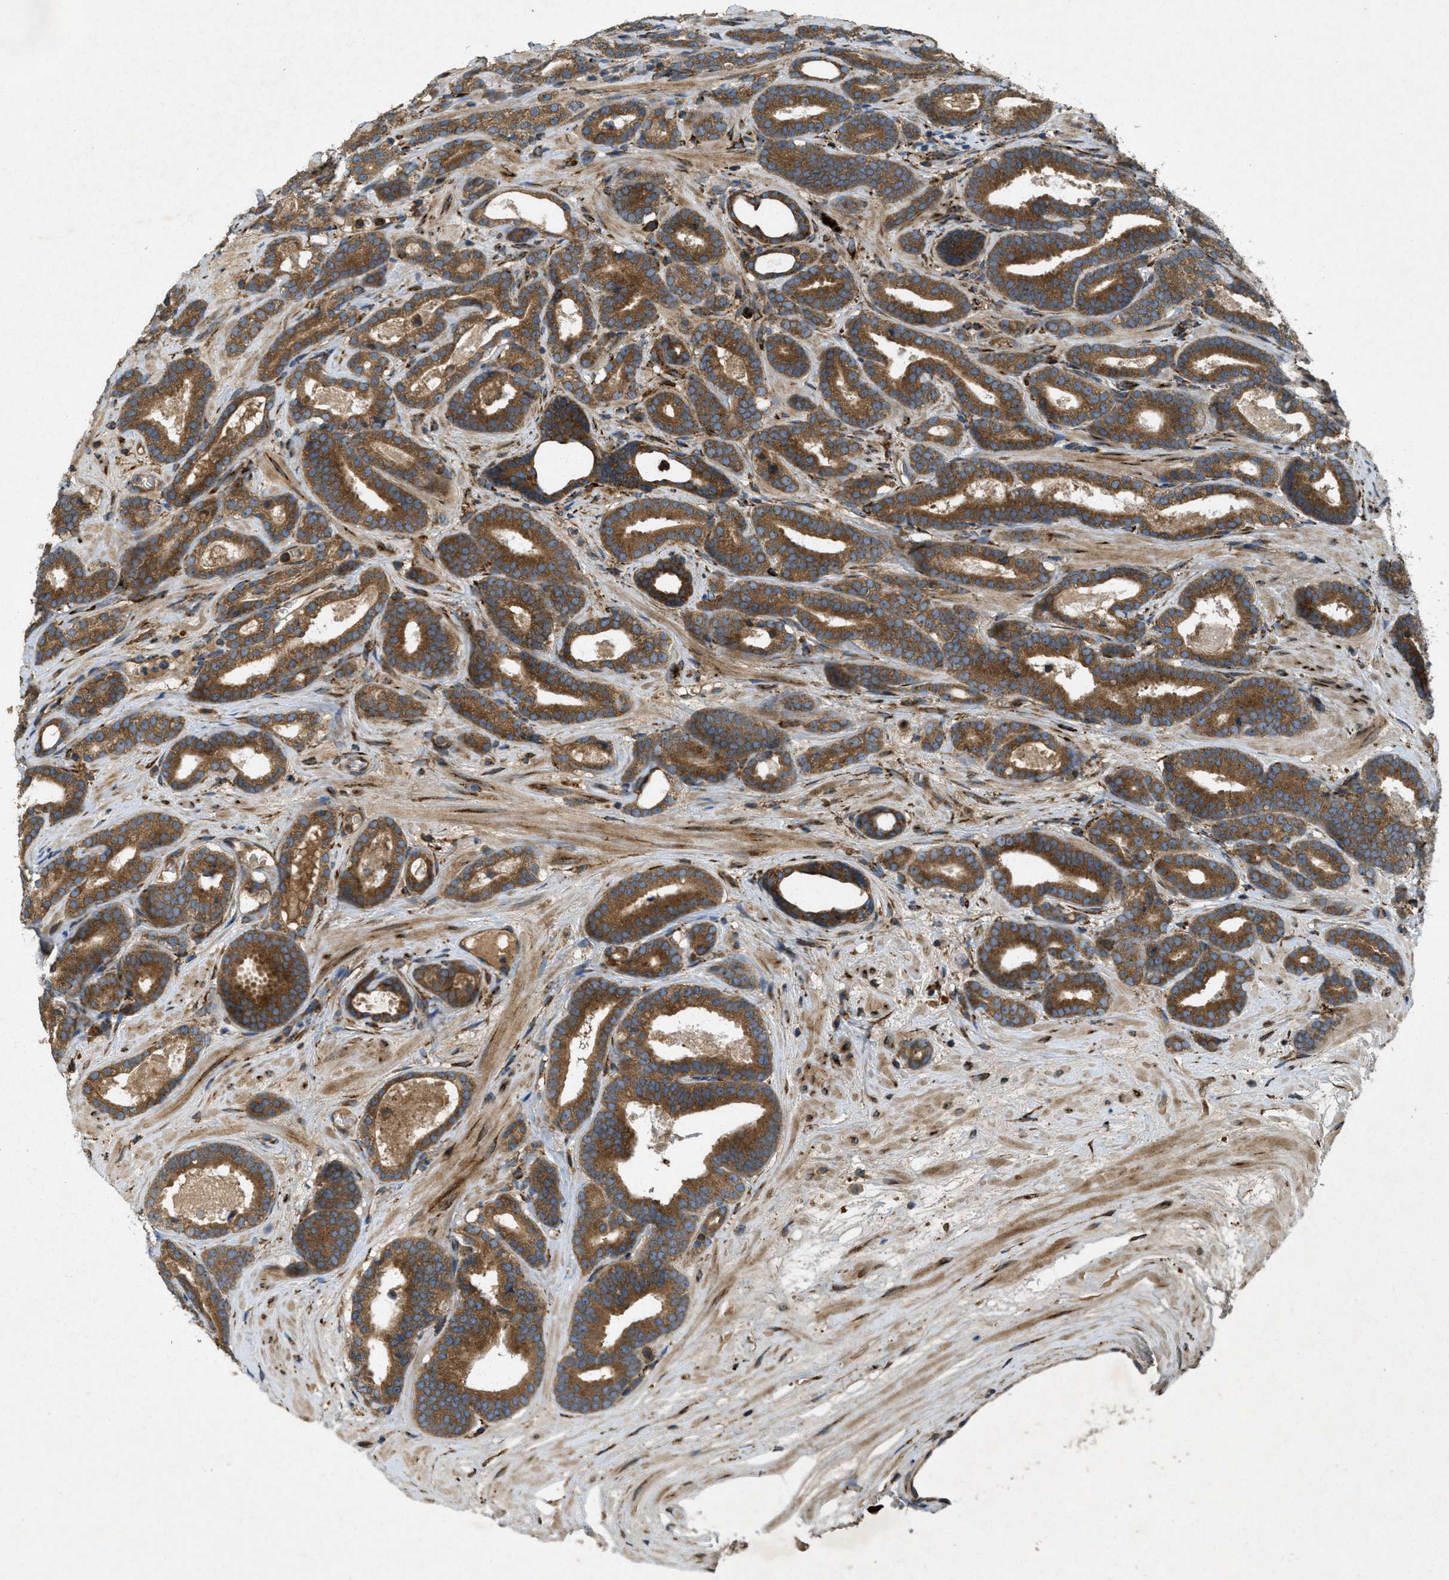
{"staining": {"intensity": "moderate", "quantity": ">75%", "location": "cytoplasmic/membranous"}, "tissue": "prostate cancer", "cell_type": "Tumor cells", "image_type": "cancer", "snomed": [{"axis": "morphology", "description": "Adenocarcinoma, High grade"}, {"axis": "topography", "description": "Prostate"}], "caption": "Tumor cells display medium levels of moderate cytoplasmic/membranous expression in about >75% of cells in prostate cancer (high-grade adenocarcinoma).", "gene": "PCDH18", "patient": {"sex": "male", "age": 60}}